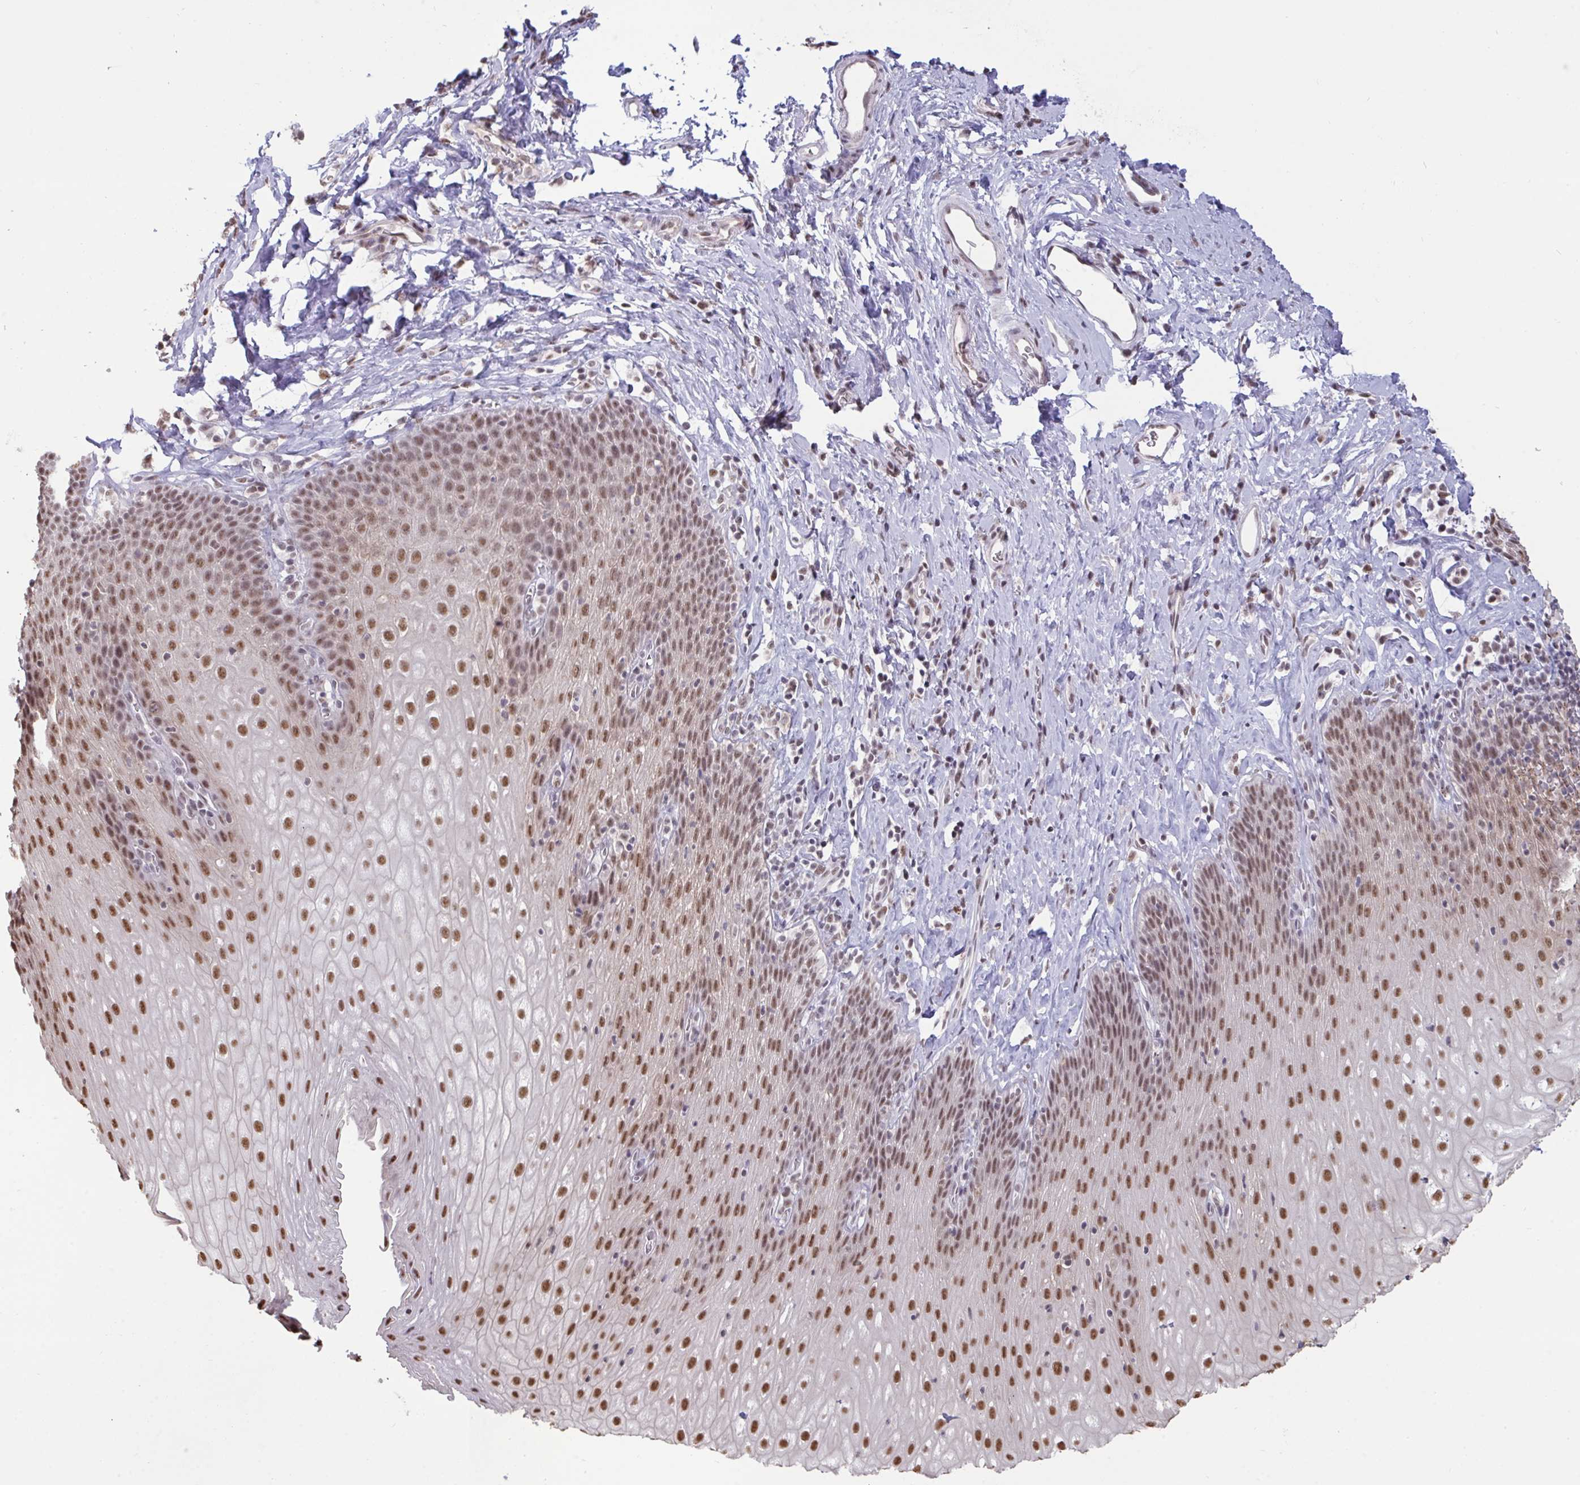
{"staining": {"intensity": "moderate", "quantity": ">75%", "location": "nuclear"}, "tissue": "esophagus", "cell_type": "Squamous epithelial cells", "image_type": "normal", "snomed": [{"axis": "morphology", "description": "Normal tissue, NOS"}, {"axis": "topography", "description": "Esophagus"}], "caption": "Esophagus stained with immunohistochemistry (IHC) reveals moderate nuclear positivity in about >75% of squamous epithelial cells. The staining is performed using DAB brown chromogen to label protein expression. The nuclei are counter-stained blue using hematoxylin.", "gene": "PUF60", "patient": {"sex": "female", "age": 61}}